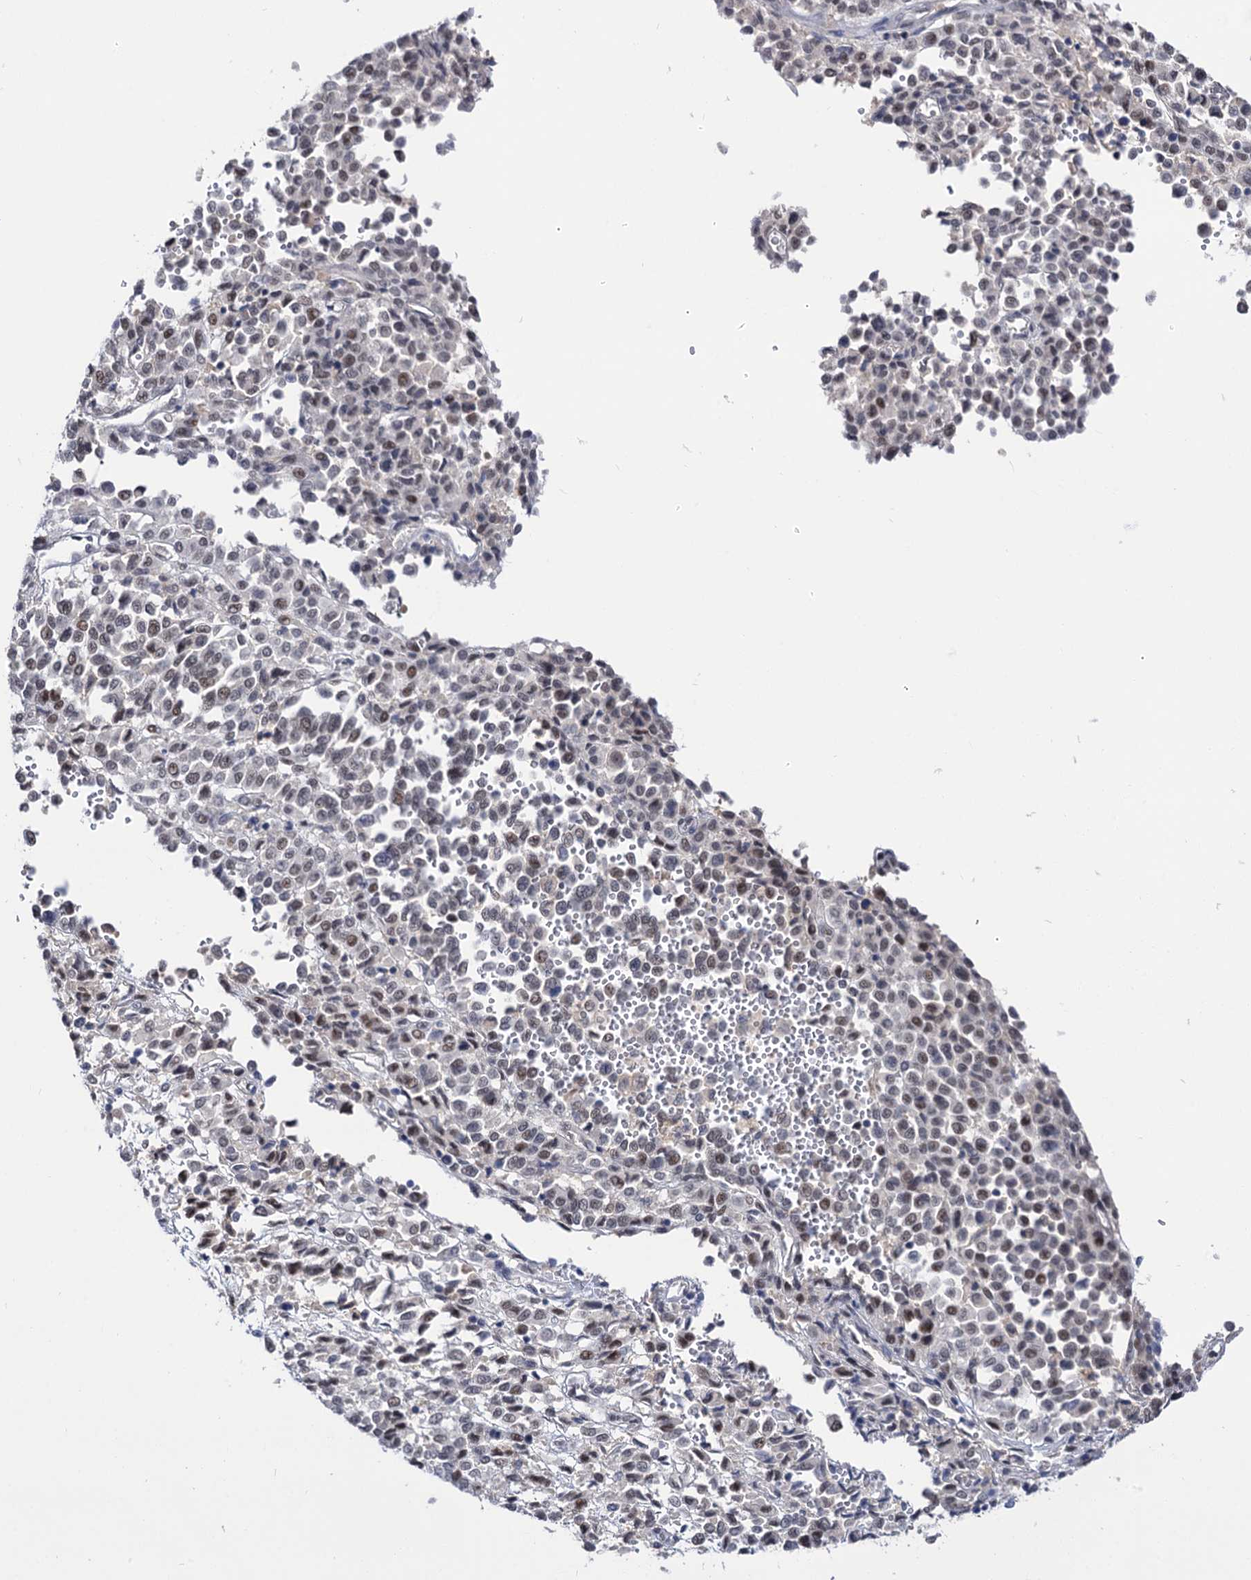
{"staining": {"intensity": "weak", "quantity": "25%-75%", "location": "nuclear"}, "tissue": "melanoma", "cell_type": "Tumor cells", "image_type": "cancer", "snomed": [{"axis": "morphology", "description": "Malignant melanoma, Metastatic site"}, {"axis": "topography", "description": "Pancreas"}], "caption": "Protein expression analysis of melanoma shows weak nuclear expression in approximately 25%-75% of tumor cells.", "gene": "NEK10", "patient": {"sex": "female", "age": 30}}